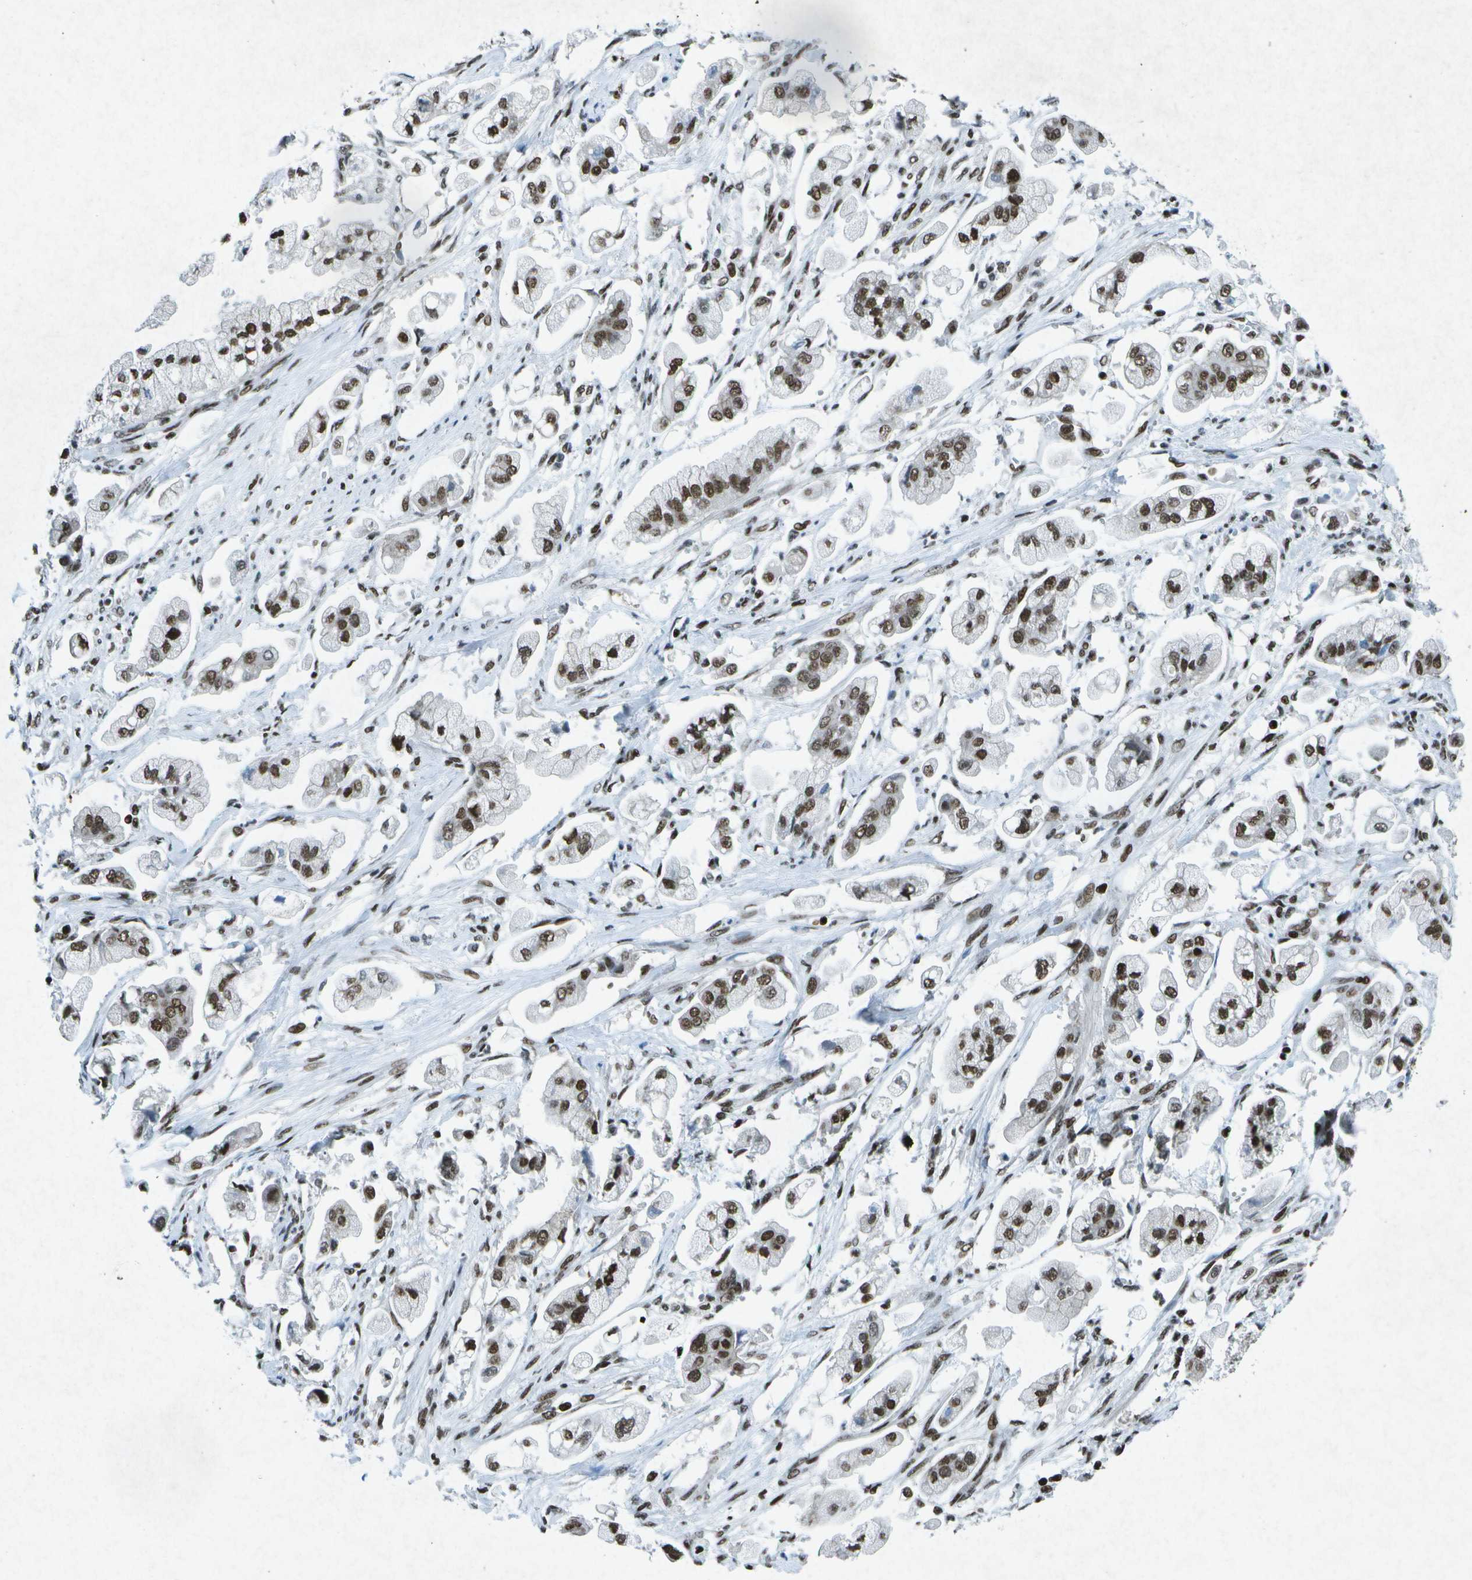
{"staining": {"intensity": "strong", "quantity": ">75%", "location": "nuclear"}, "tissue": "stomach cancer", "cell_type": "Tumor cells", "image_type": "cancer", "snomed": [{"axis": "morphology", "description": "Adenocarcinoma, NOS"}, {"axis": "topography", "description": "Stomach"}], "caption": "Immunohistochemistry of stomach cancer (adenocarcinoma) shows high levels of strong nuclear positivity in approximately >75% of tumor cells.", "gene": "MTA2", "patient": {"sex": "male", "age": 62}}